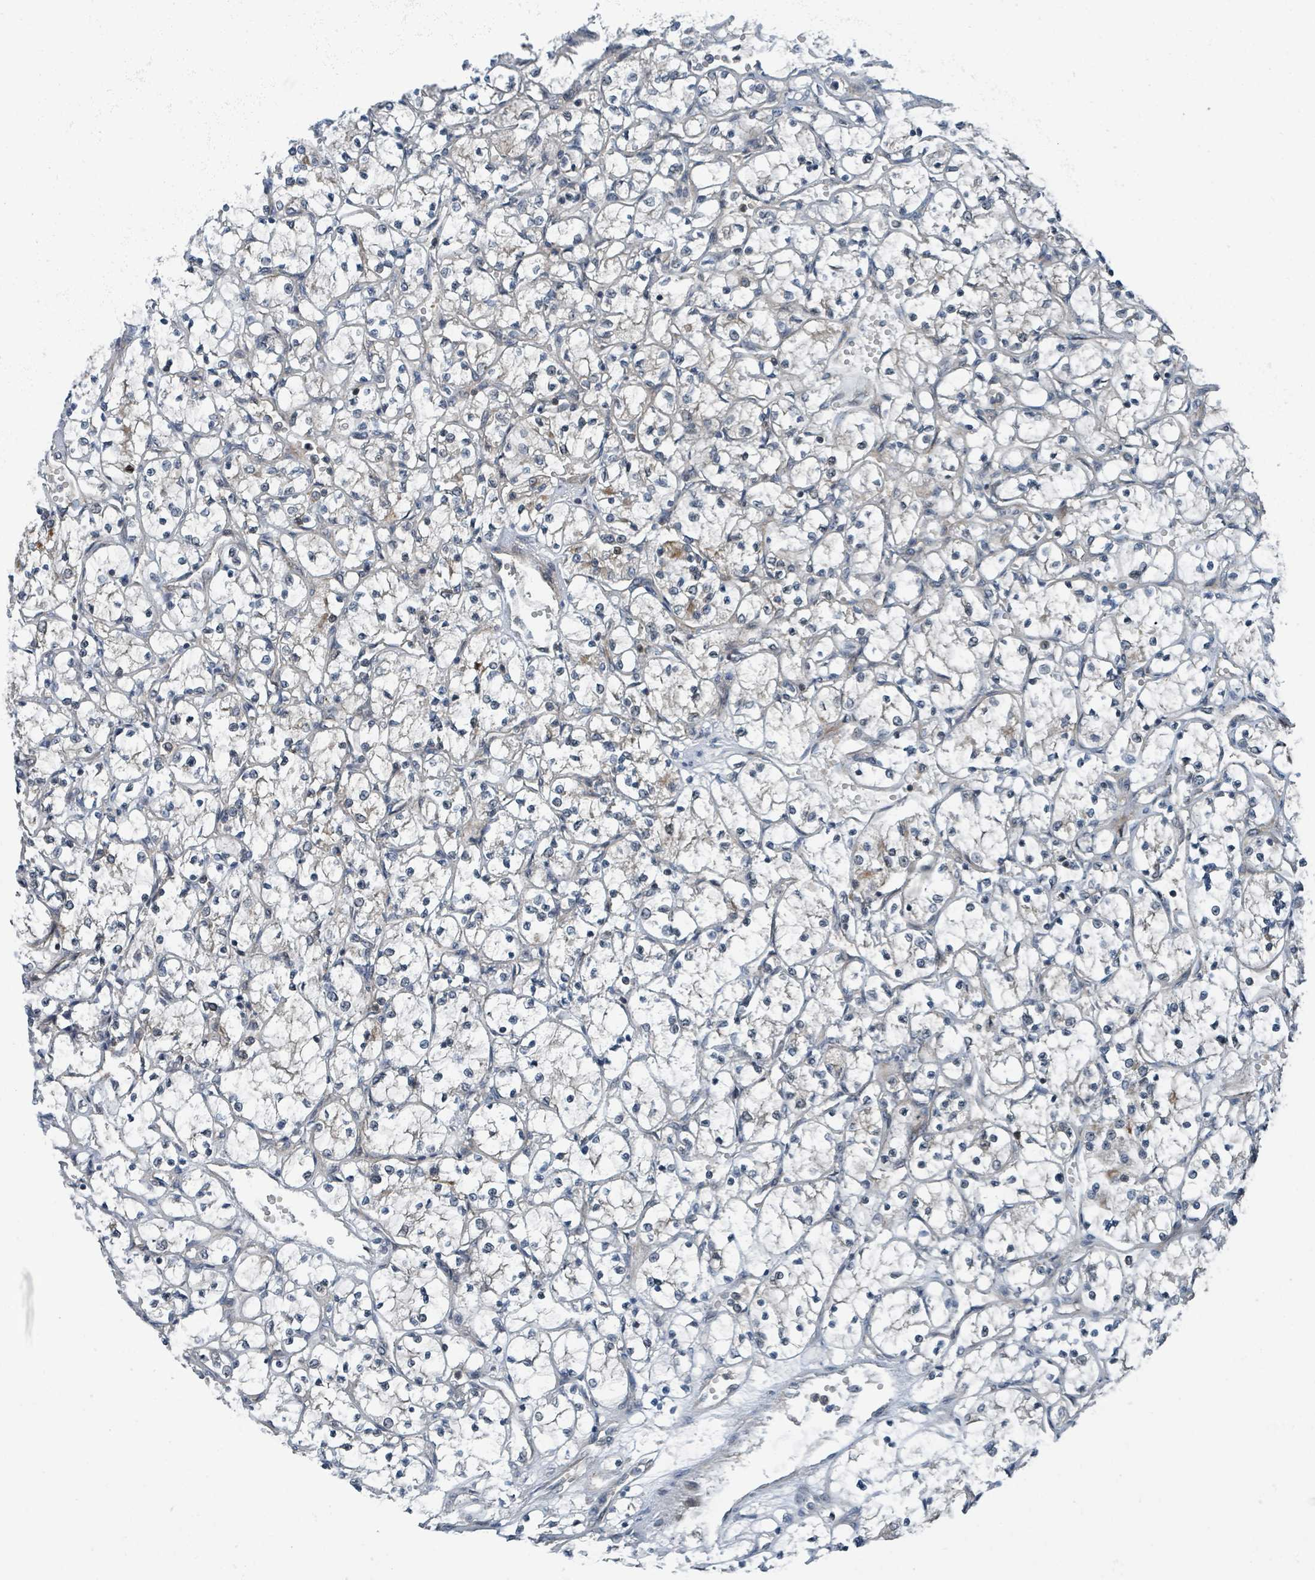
{"staining": {"intensity": "negative", "quantity": "none", "location": "none"}, "tissue": "renal cancer", "cell_type": "Tumor cells", "image_type": "cancer", "snomed": [{"axis": "morphology", "description": "Adenocarcinoma, NOS"}, {"axis": "topography", "description": "Kidney"}], "caption": "Renal adenocarcinoma was stained to show a protein in brown. There is no significant positivity in tumor cells. Brightfield microscopy of immunohistochemistry stained with DAB (brown) and hematoxylin (blue), captured at high magnification.", "gene": "GOLGA7", "patient": {"sex": "female", "age": 69}}